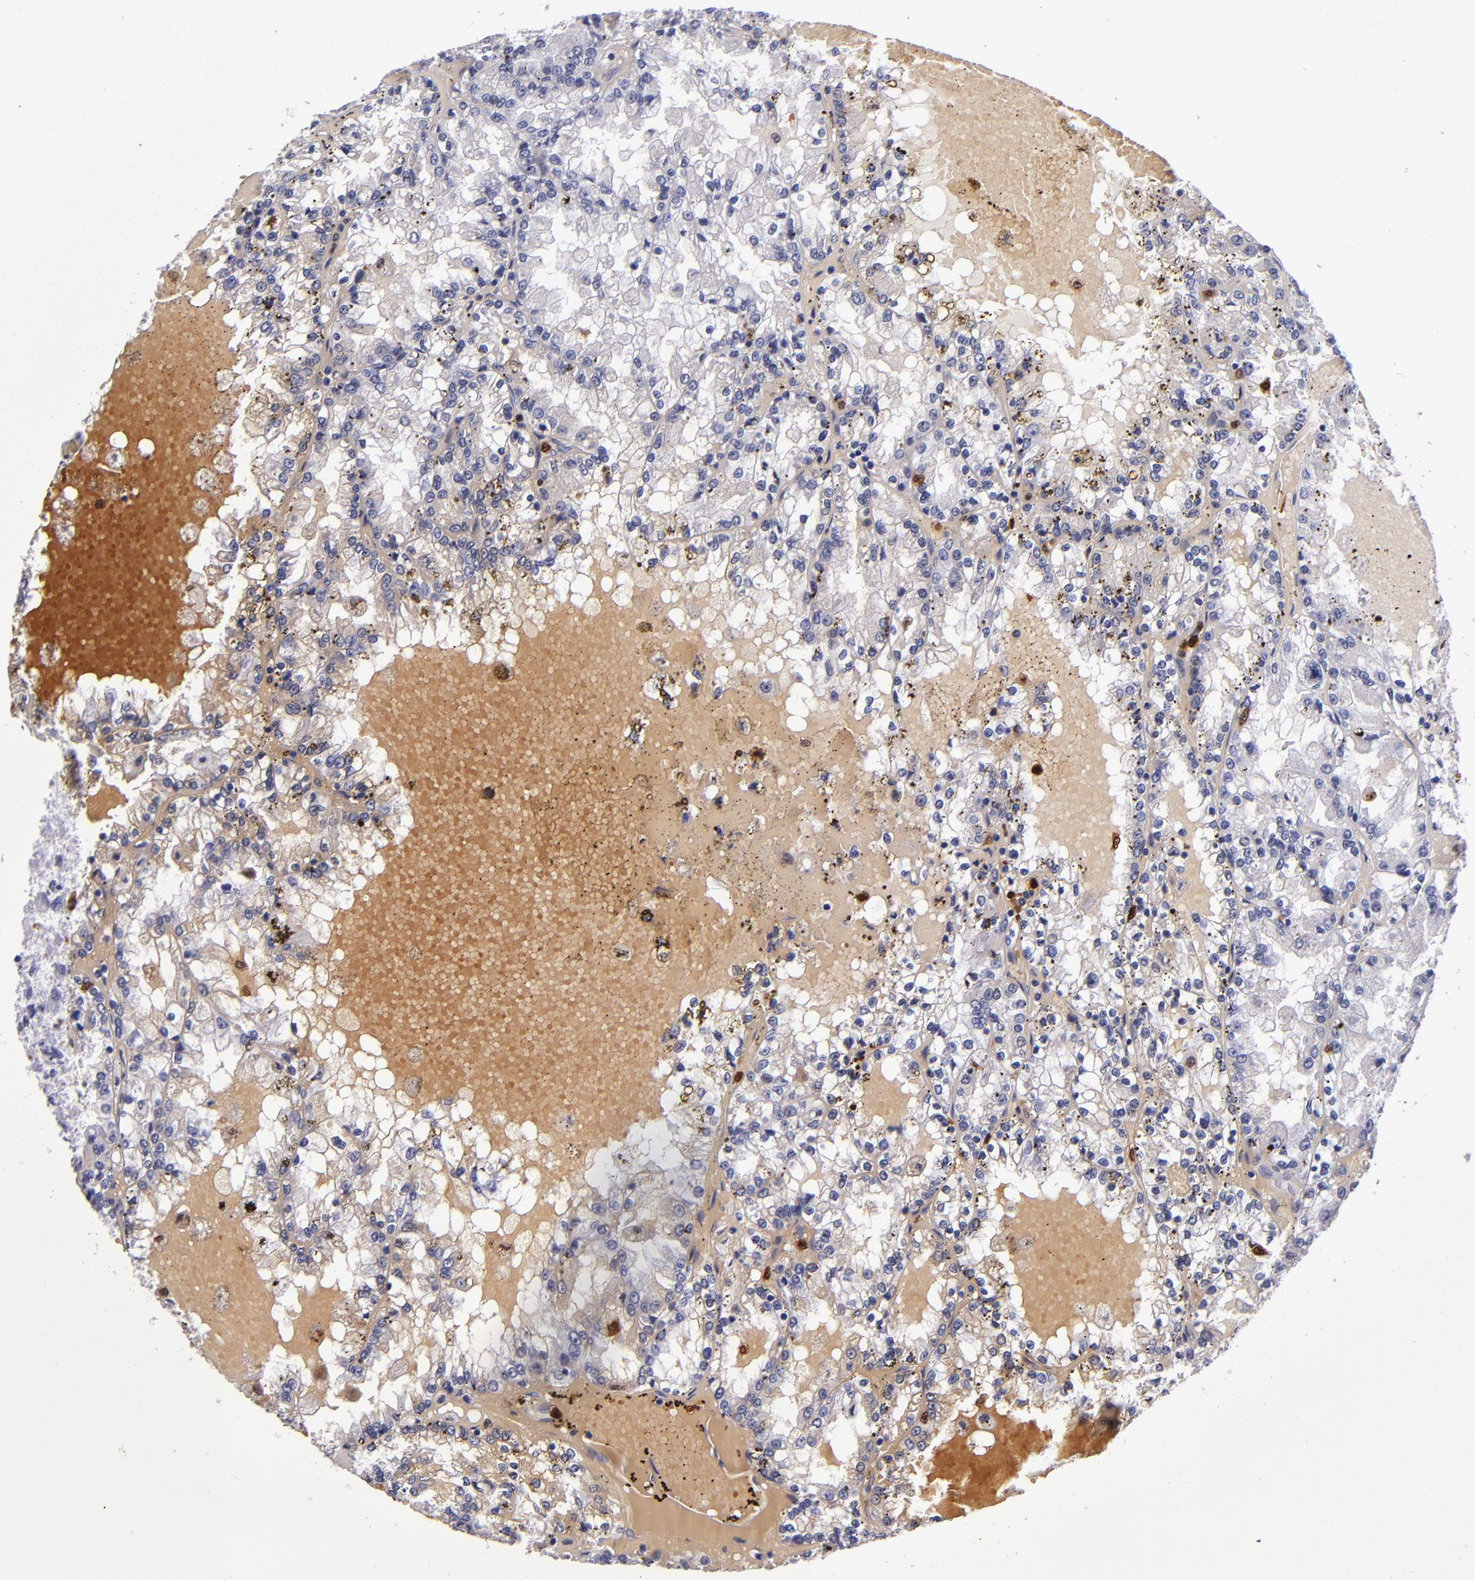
{"staining": {"intensity": "negative", "quantity": "none", "location": "none"}, "tissue": "renal cancer", "cell_type": "Tumor cells", "image_type": "cancer", "snomed": [{"axis": "morphology", "description": "Adenocarcinoma, NOS"}, {"axis": "topography", "description": "Kidney"}], "caption": "A high-resolution histopathology image shows immunohistochemistry (IHC) staining of renal cancer (adenocarcinoma), which displays no significant positivity in tumor cells.", "gene": "S100A8", "patient": {"sex": "female", "age": 56}}